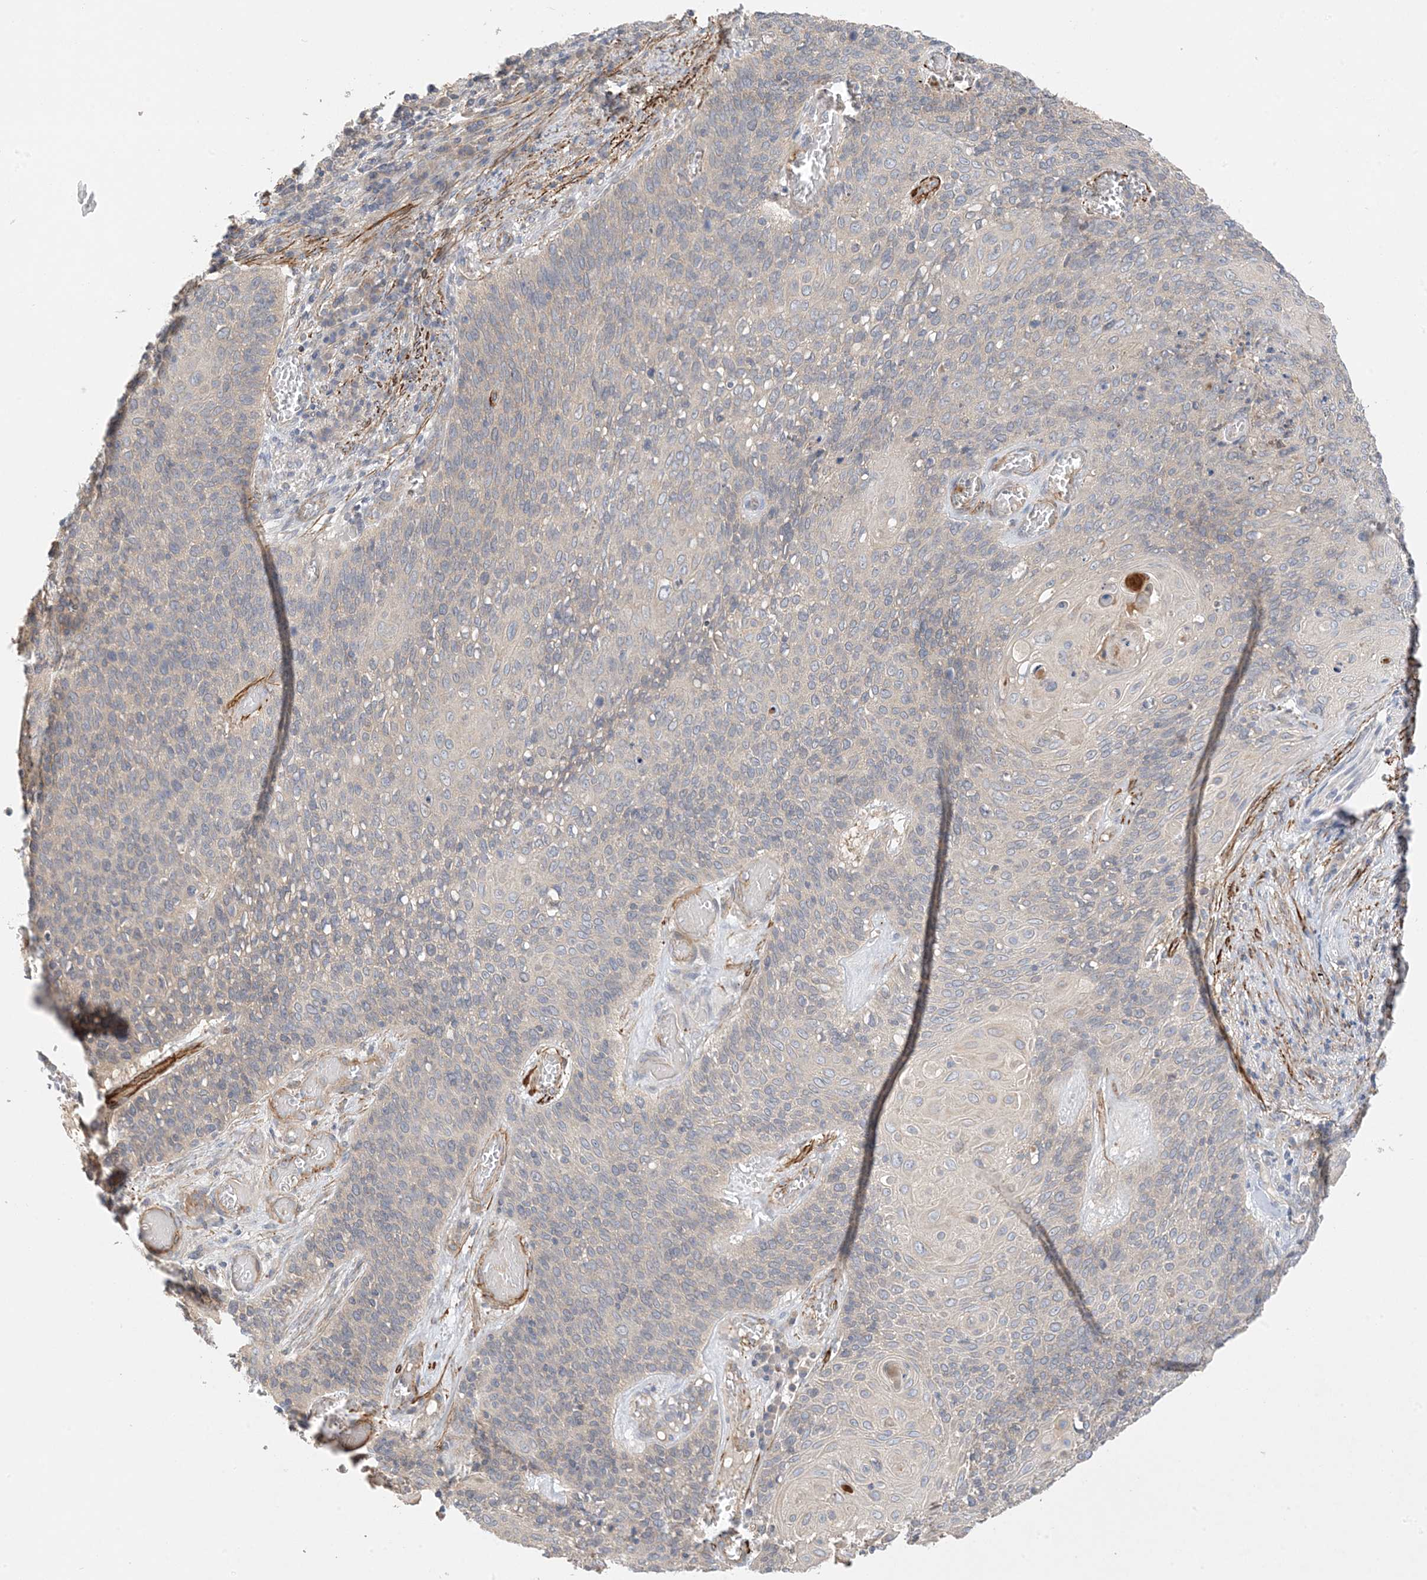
{"staining": {"intensity": "weak", "quantity": "25%-75%", "location": "cytoplasmic/membranous"}, "tissue": "cervical cancer", "cell_type": "Tumor cells", "image_type": "cancer", "snomed": [{"axis": "morphology", "description": "Squamous cell carcinoma, NOS"}, {"axis": "topography", "description": "Cervix"}], "caption": "Approximately 25%-75% of tumor cells in human cervical cancer exhibit weak cytoplasmic/membranous protein positivity as visualized by brown immunohistochemical staining.", "gene": "KIFBP", "patient": {"sex": "female", "age": 39}}